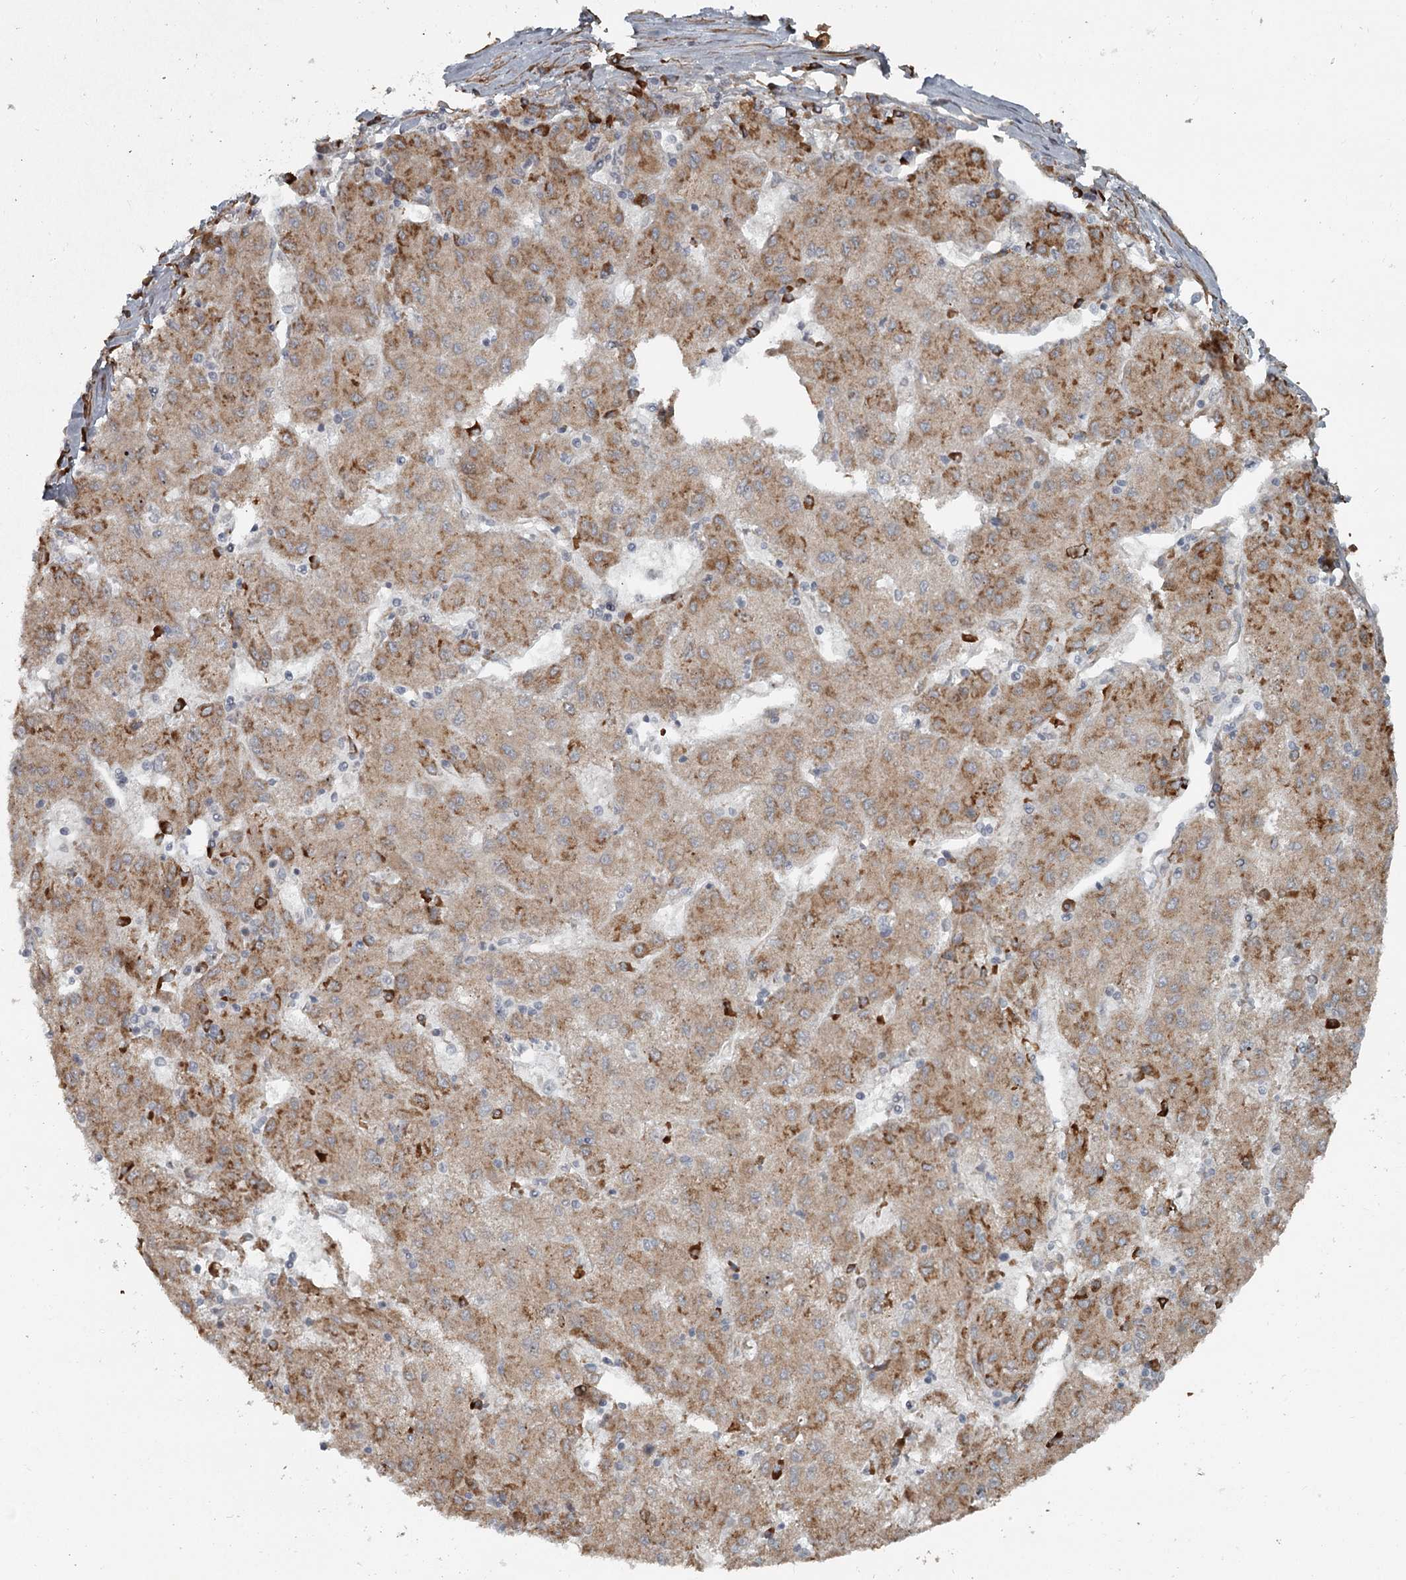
{"staining": {"intensity": "moderate", "quantity": ">75%", "location": "cytoplasmic/membranous"}, "tissue": "liver cancer", "cell_type": "Tumor cells", "image_type": "cancer", "snomed": [{"axis": "morphology", "description": "Carcinoma, Hepatocellular, NOS"}, {"axis": "topography", "description": "Liver"}], "caption": "This photomicrograph displays immunohistochemistry staining of human liver cancer (hepatocellular carcinoma), with medium moderate cytoplasmic/membranous positivity in about >75% of tumor cells.", "gene": "RASSF8", "patient": {"sex": "male", "age": 72}}